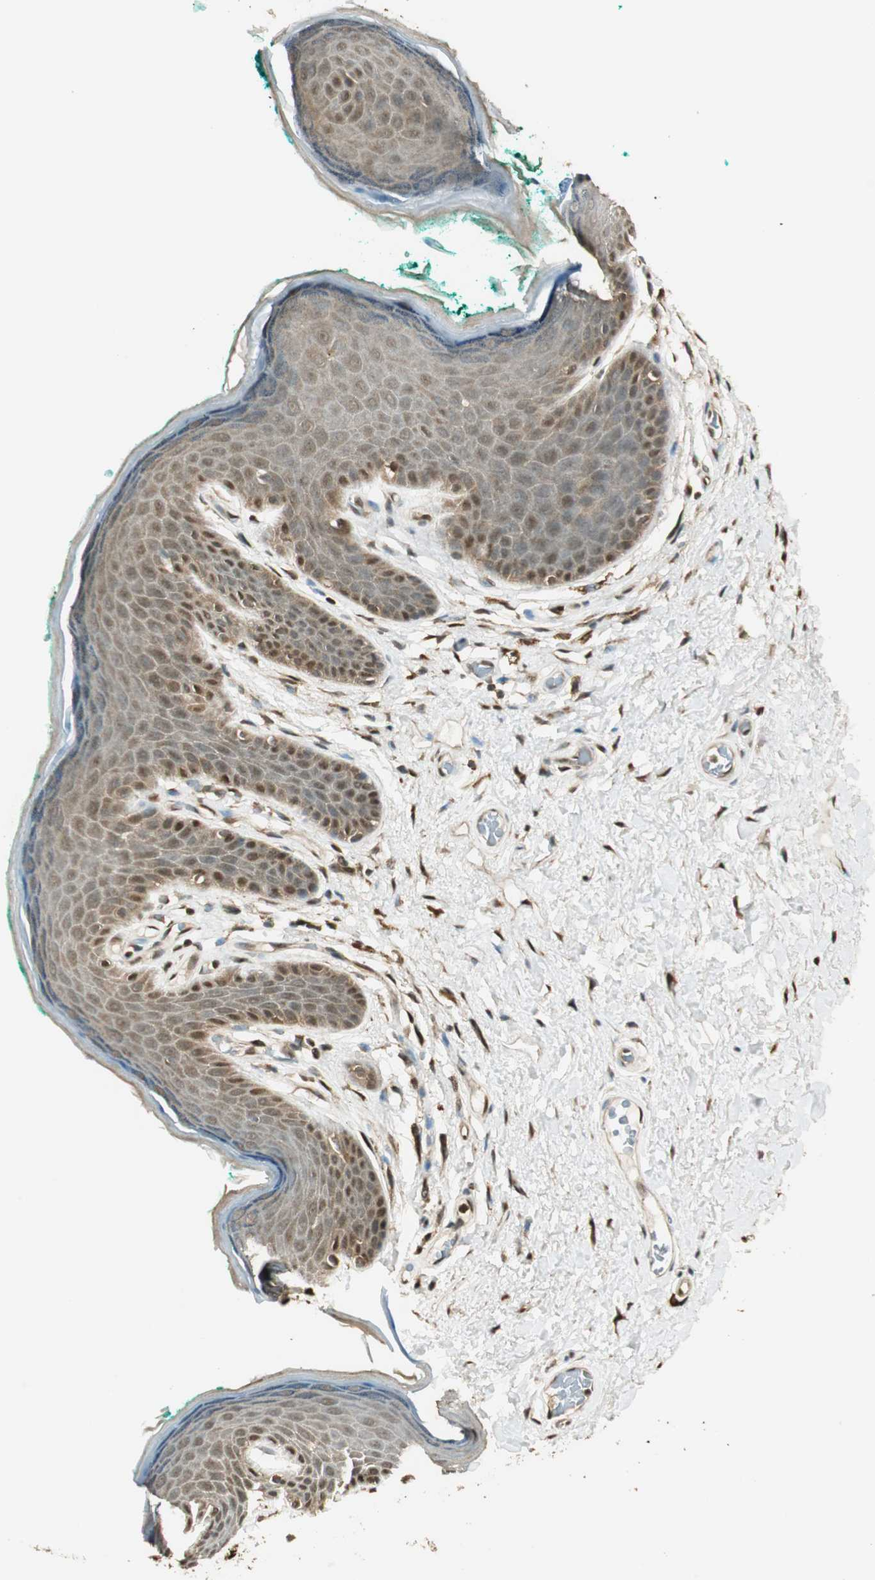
{"staining": {"intensity": "moderate", "quantity": ">75%", "location": "cytoplasmic/membranous,nuclear"}, "tissue": "skin", "cell_type": "Epidermal cells", "image_type": "normal", "snomed": [{"axis": "morphology", "description": "Normal tissue, NOS"}, {"axis": "topography", "description": "Anal"}], "caption": "Immunohistochemistry (IHC) of benign human skin displays medium levels of moderate cytoplasmic/membranous,nuclear positivity in approximately >75% of epidermal cells.", "gene": "ENSG00000268870", "patient": {"sex": "male", "age": 74}}